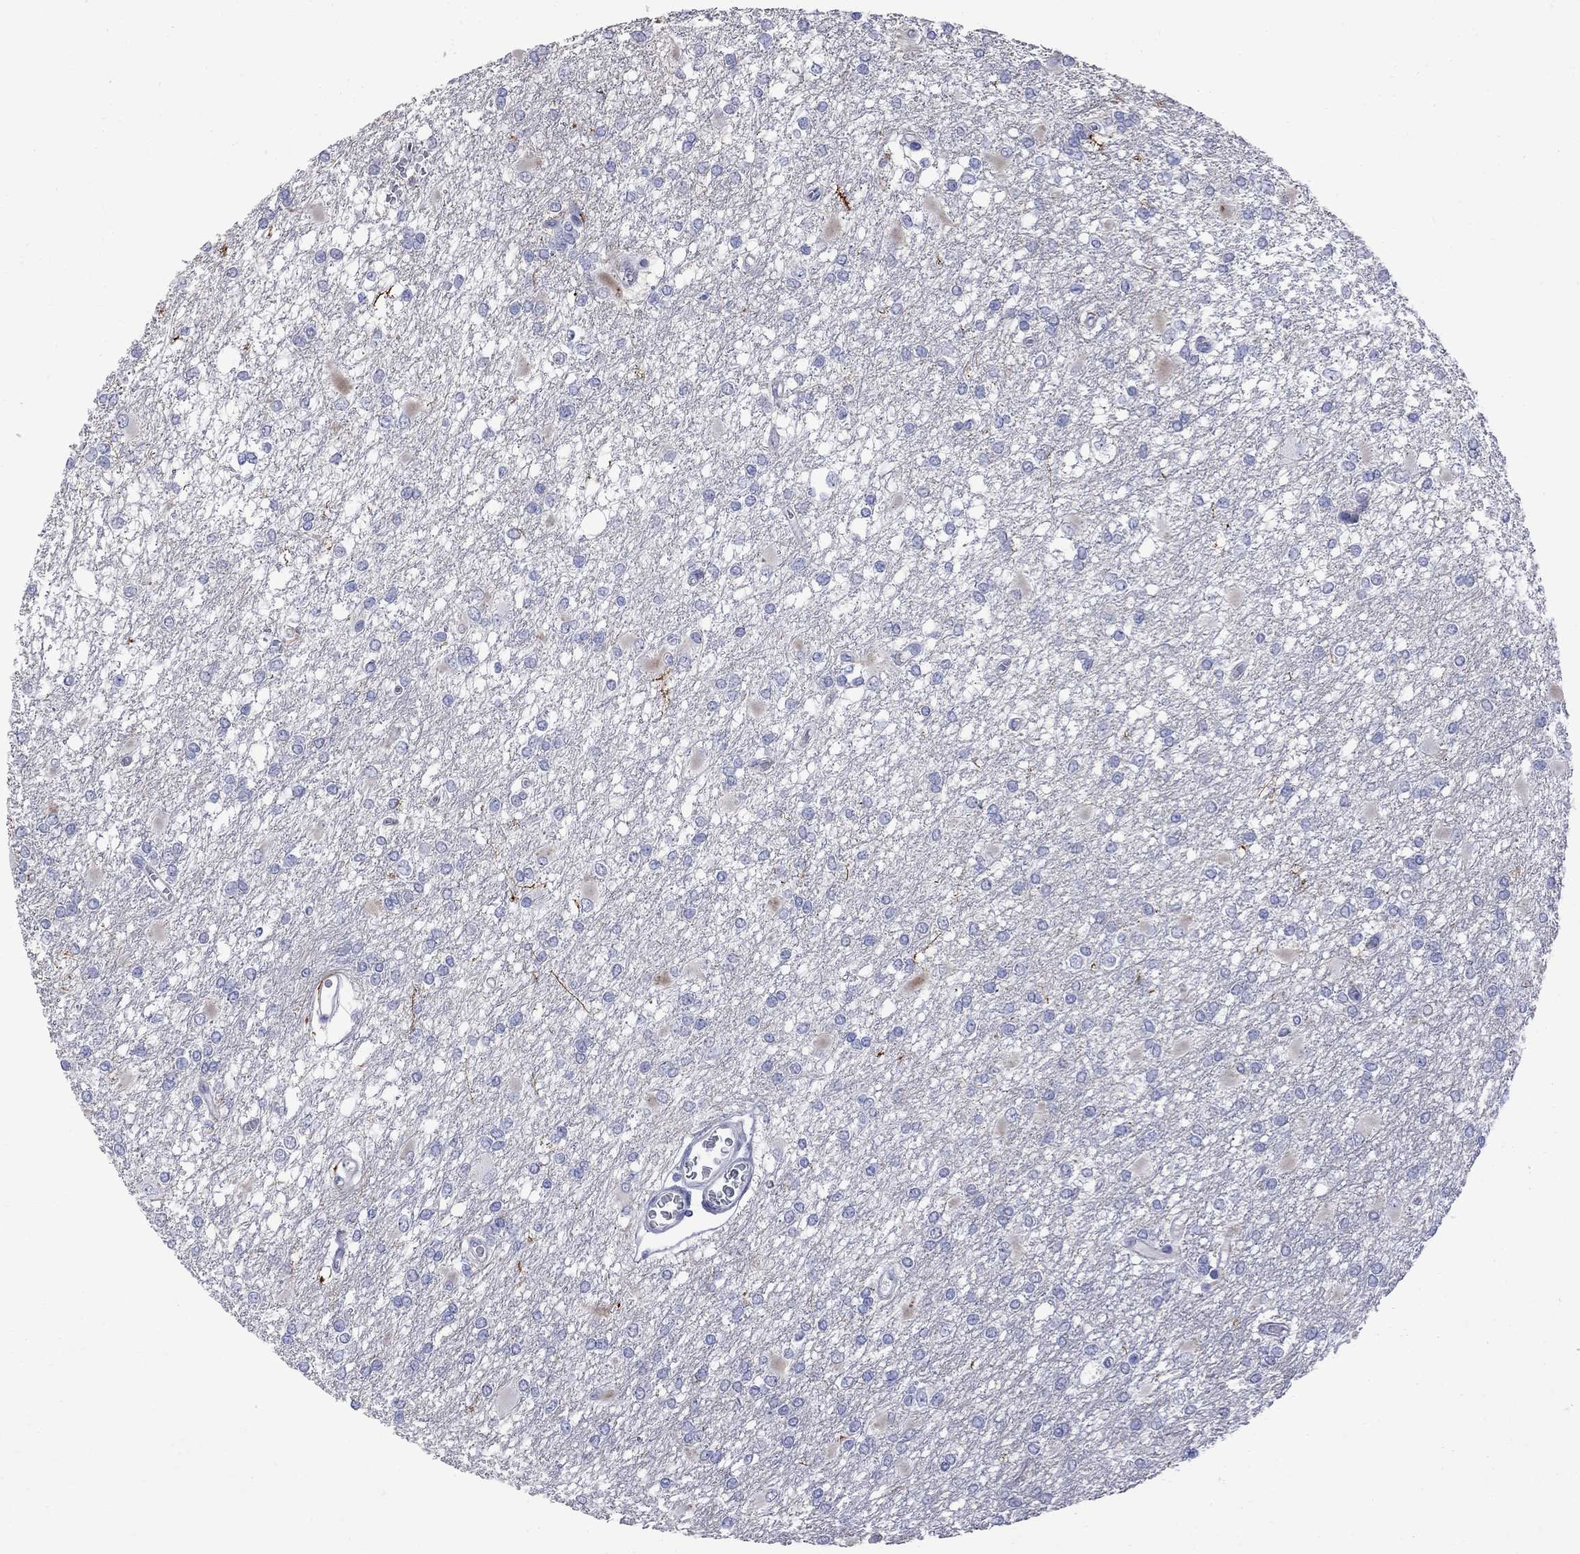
{"staining": {"intensity": "negative", "quantity": "none", "location": "none"}, "tissue": "glioma", "cell_type": "Tumor cells", "image_type": "cancer", "snomed": [{"axis": "morphology", "description": "Glioma, malignant, High grade"}, {"axis": "topography", "description": "Cerebral cortex"}], "caption": "Protein analysis of malignant glioma (high-grade) reveals no significant expression in tumor cells. (Immunohistochemistry, brightfield microscopy, high magnification).", "gene": "S100A3", "patient": {"sex": "male", "age": 79}}